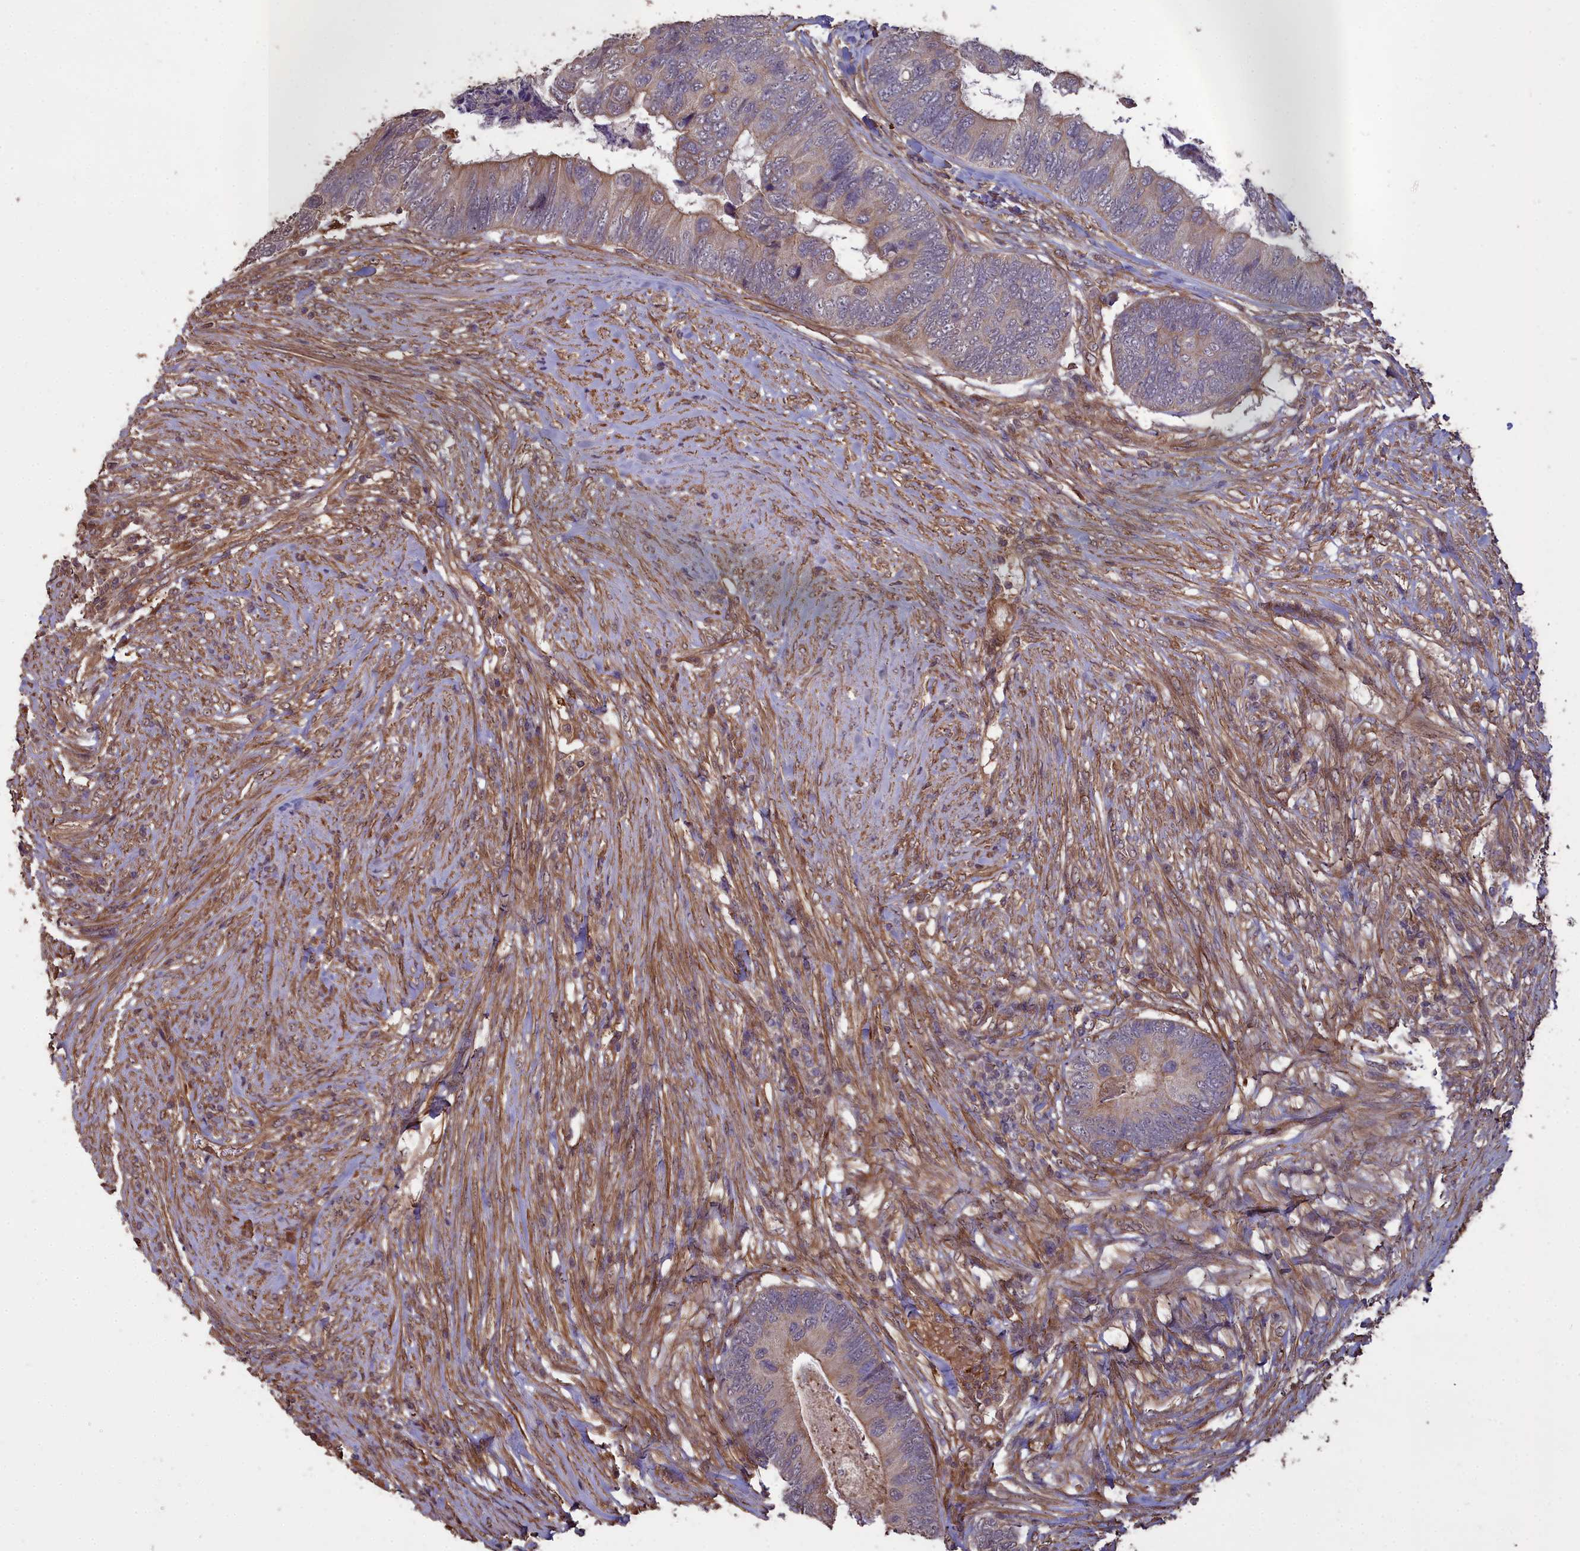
{"staining": {"intensity": "weak", "quantity": "25%-75%", "location": "cytoplasmic/membranous"}, "tissue": "colorectal cancer", "cell_type": "Tumor cells", "image_type": "cancer", "snomed": [{"axis": "morphology", "description": "Adenocarcinoma, NOS"}, {"axis": "topography", "description": "Colon"}], "caption": "Immunohistochemistry (IHC) of human colorectal cancer shows low levels of weak cytoplasmic/membranous staining in approximately 25%-75% of tumor cells.", "gene": "ATP6V0A2", "patient": {"sex": "female", "age": 67}}